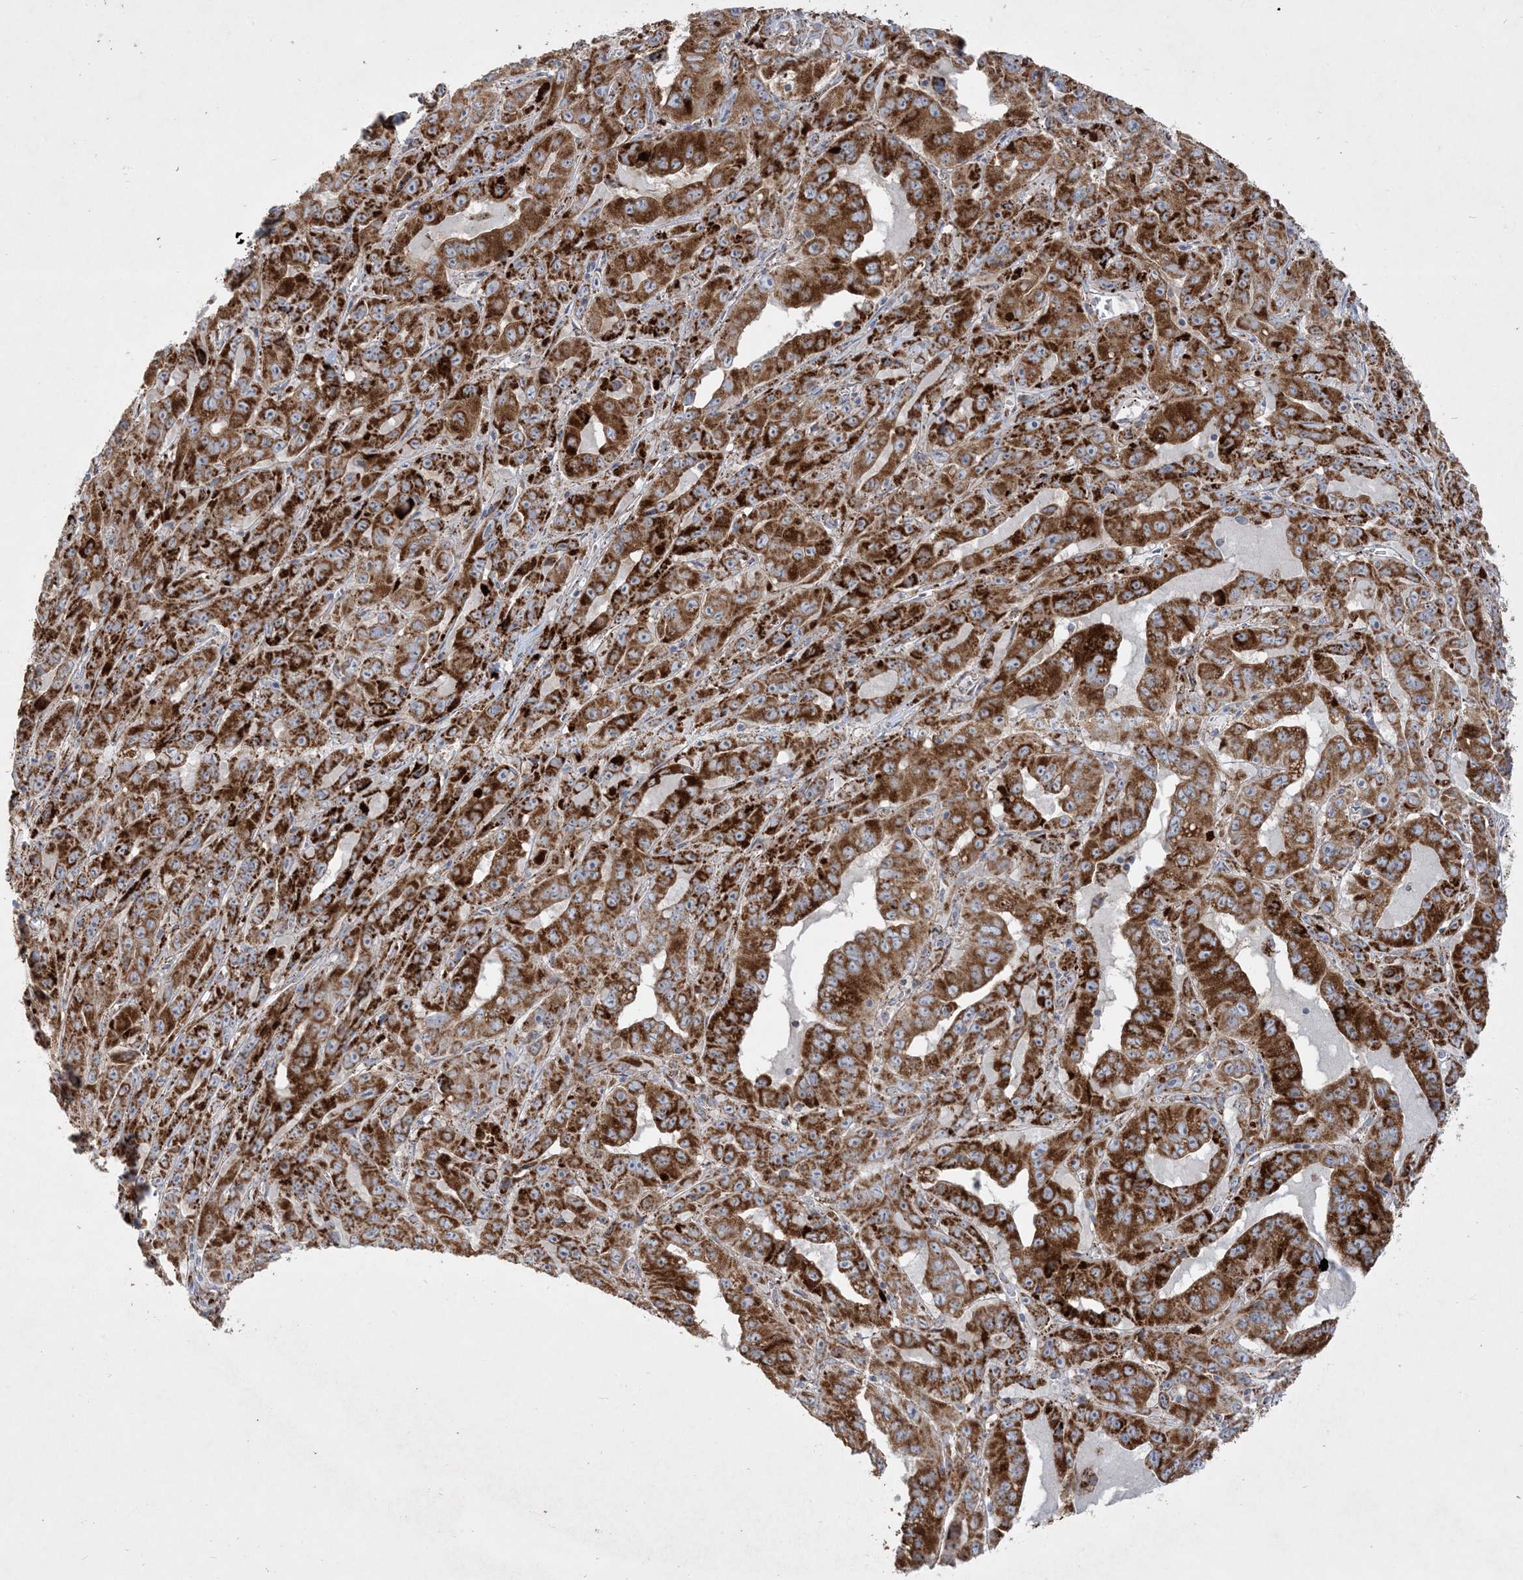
{"staining": {"intensity": "strong", "quantity": ">75%", "location": "cytoplasmic/membranous"}, "tissue": "pancreatic cancer", "cell_type": "Tumor cells", "image_type": "cancer", "snomed": [{"axis": "morphology", "description": "Adenocarcinoma, NOS"}, {"axis": "topography", "description": "Pancreas"}], "caption": "Immunohistochemistry (IHC) (DAB) staining of pancreatic adenocarcinoma displays strong cytoplasmic/membranous protein expression in about >75% of tumor cells.", "gene": "NDUFAF3", "patient": {"sex": "male", "age": 63}}